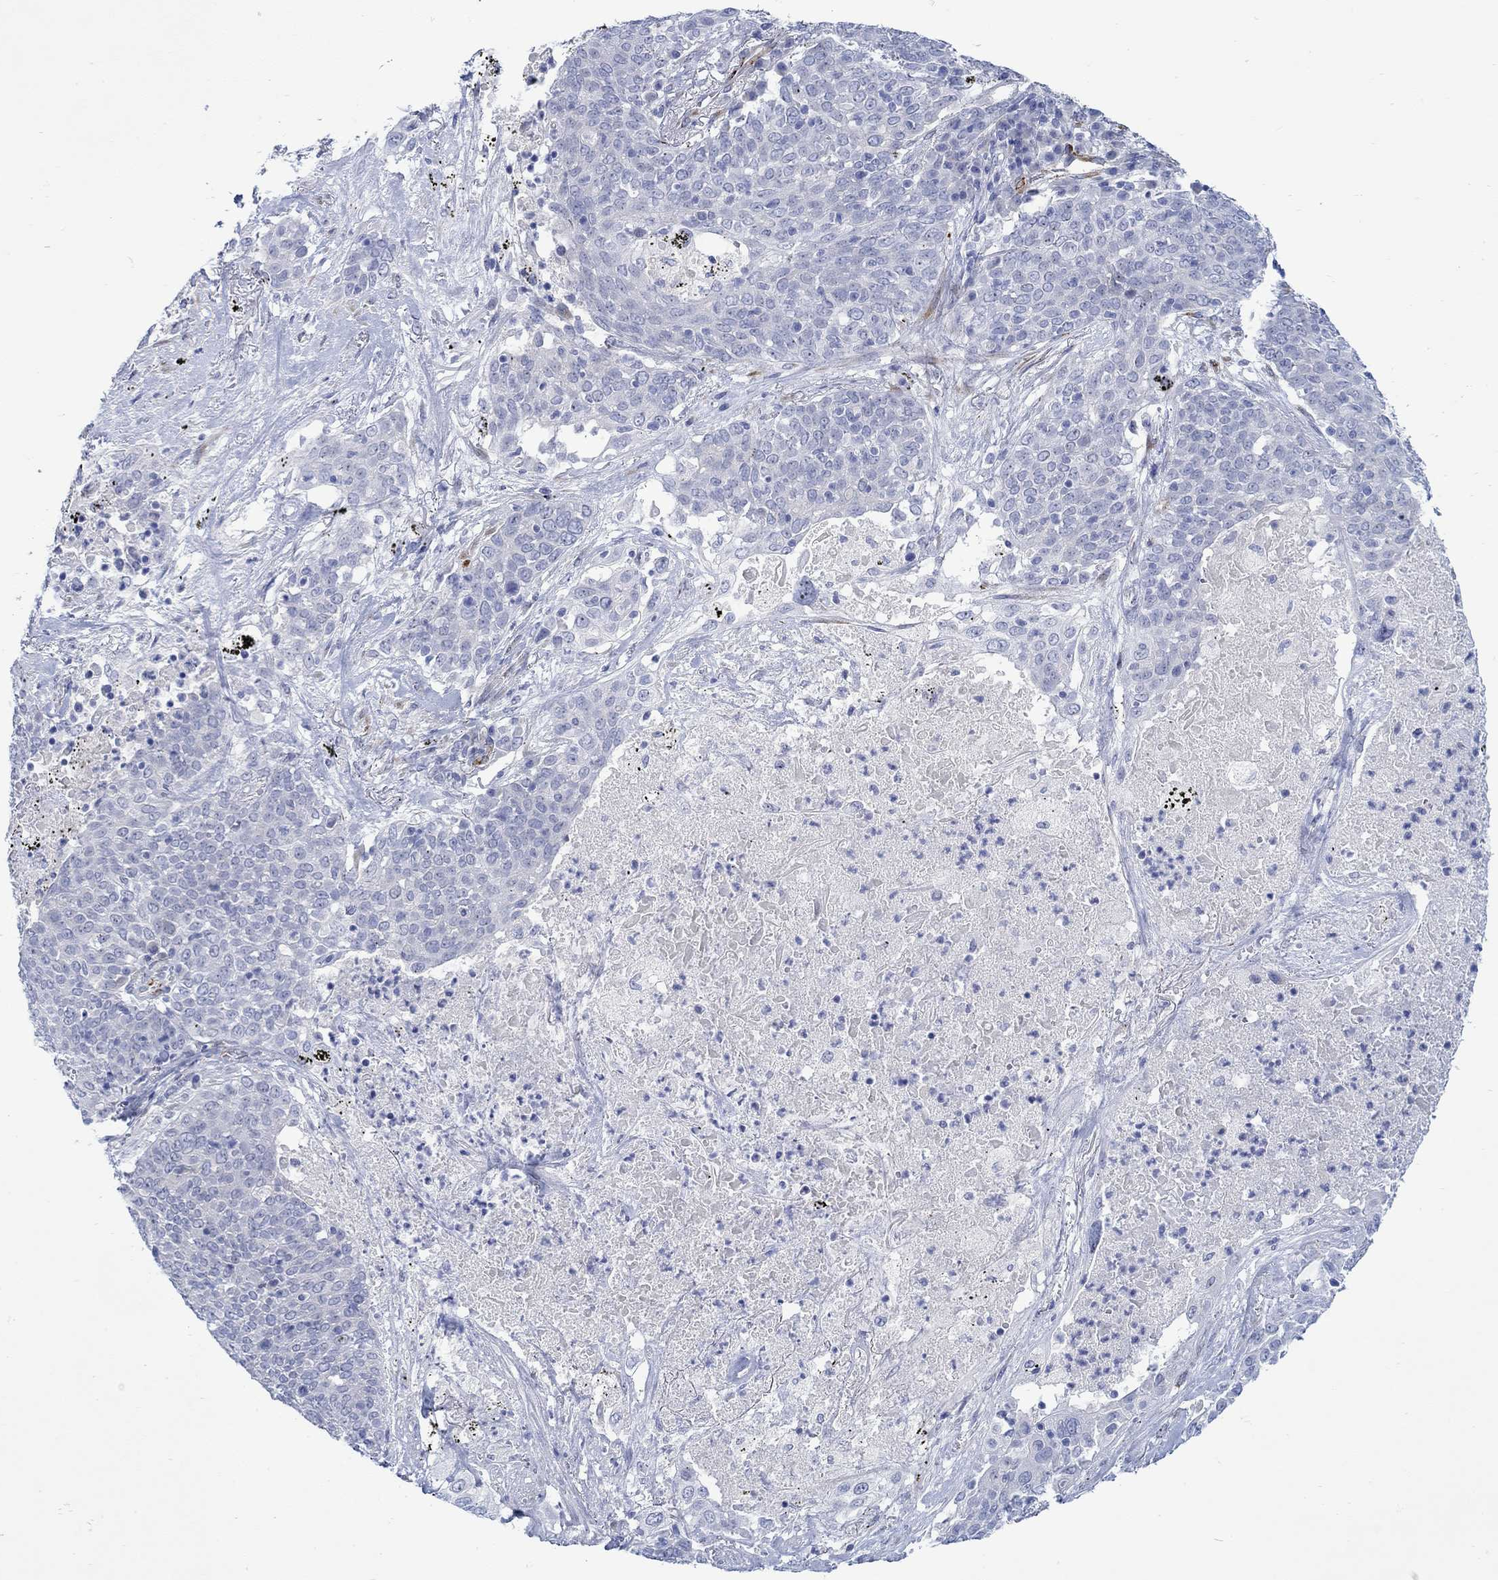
{"staining": {"intensity": "negative", "quantity": "none", "location": "none"}, "tissue": "lung cancer", "cell_type": "Tumor cells", "image_type": "cancer", "snomed": [{"axis": "morphology", "description": "Squamous cell carcinoma, NOS"}, {"axis": "topography", "description": "Lung"}], "caption": "IHC micrograph of lung cancer (squamous cell carcinoma) stained for a protein (brown), which shows no expression in tumor cells.", "gene": "KSR2", "patient": {"sex": "male", "age": 82}}